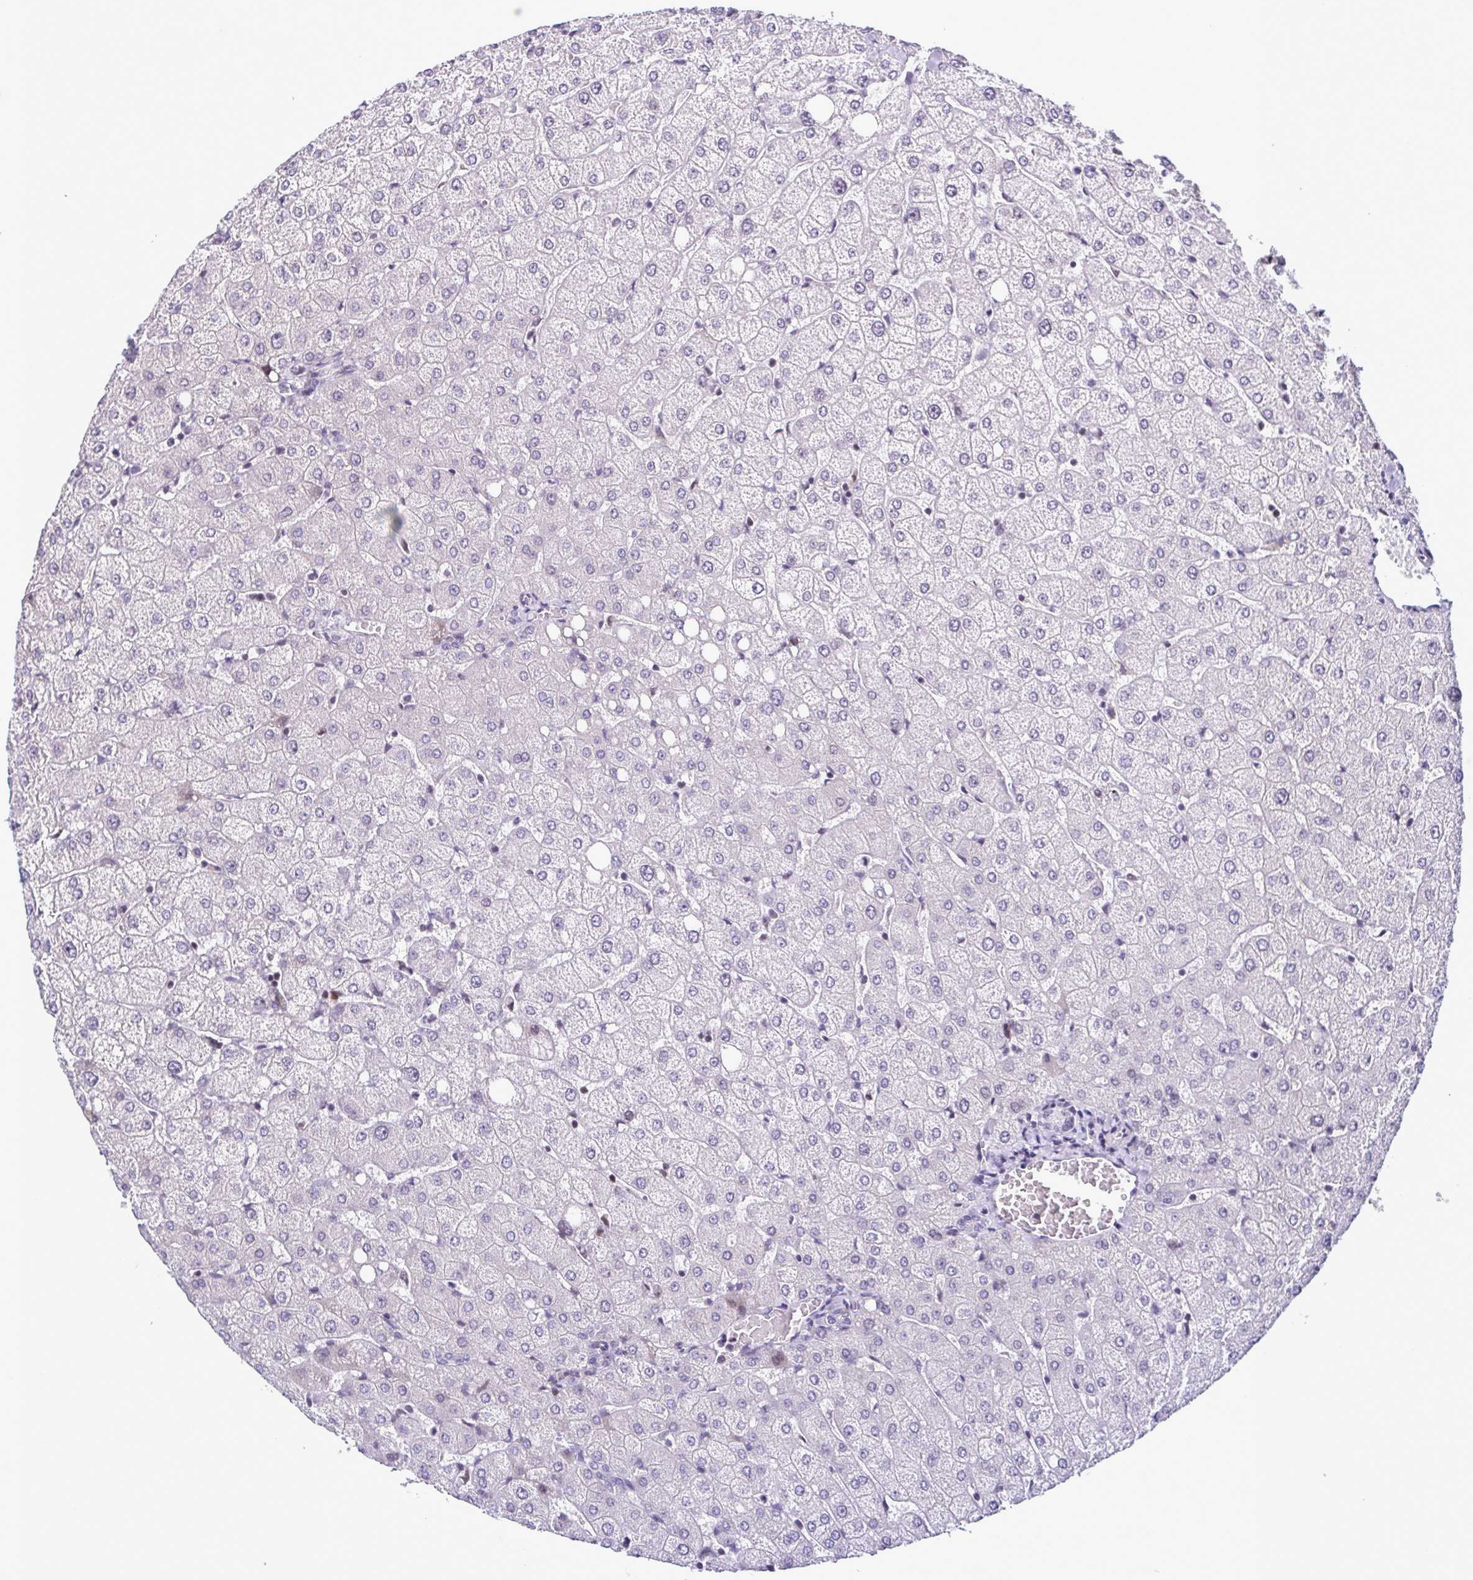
{"staining": {"intensity": "negative", "quantity": "none", "location": "none"}, "tissue": "liver", "cell_type": "Cholangiocytes", "image_type": "normal", "snomed": [{"axis": "morphology", "description": "Normal tissue, NOS"}, {"axis": "topography", "description": "Liver"}], "caption": "Micrograph shows no significant protein positivity in cholangiocytes of normal liver. (Stains: DAB immunohistochemistry (IHC) with hematoxylin counter stain, Microscopy: brightfield microscopy at high magnification).", "gene": "IRF1", "patient": {"sex": "female", "age": 54}}